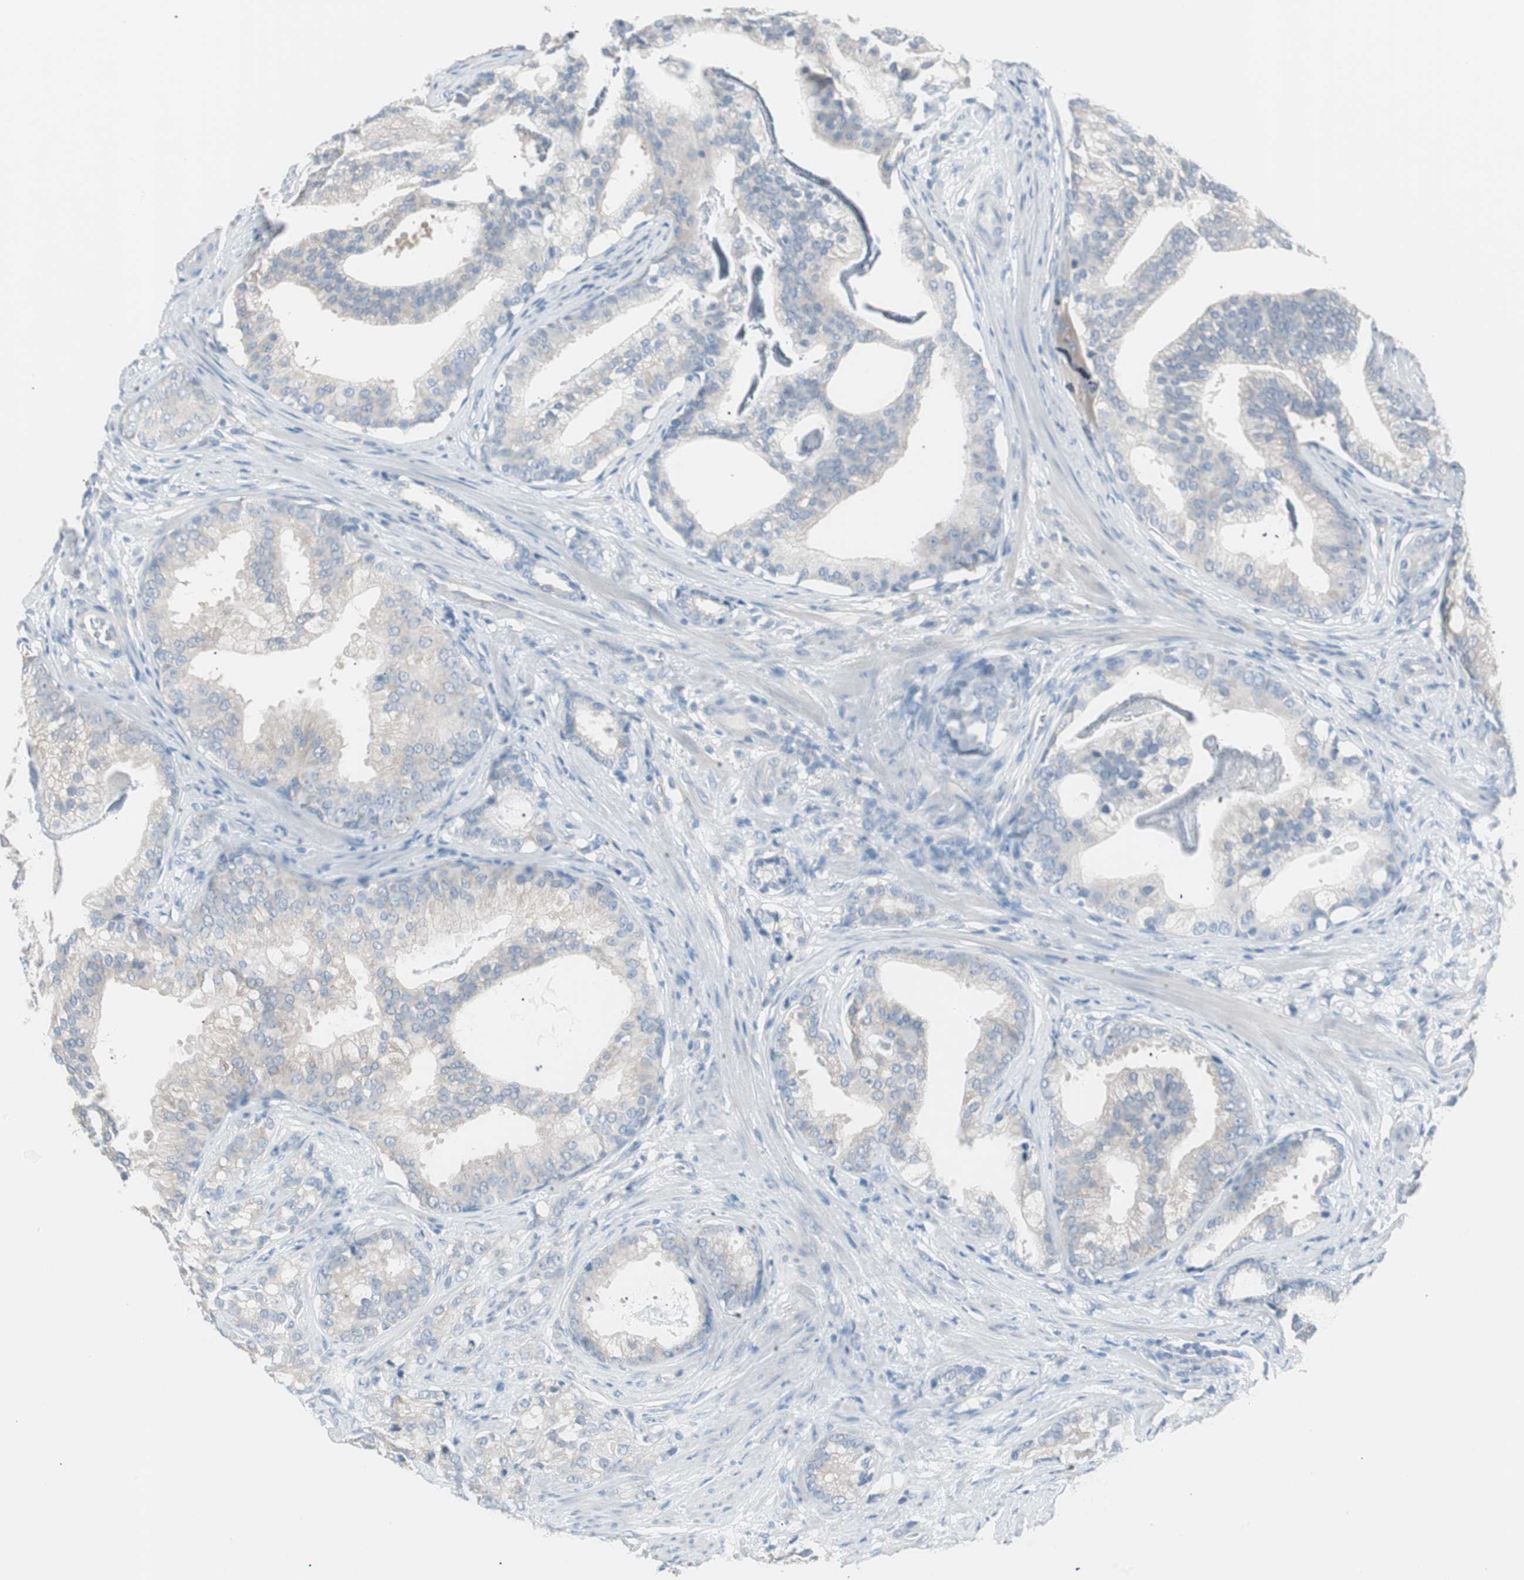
{"staining": {"intensity": "negative", "quantity": "none", "location": "none"}, "tissue": "prostate cancer", "cell_type": "Tumor cells", "image_type": "cancer", "snomed": [{"axis": "morphology", "description": "Adenocarcinoma, Low grade"}, {"axis": "topography", "description": "Prostate"}], "caption": "Immunohistochemistry photomicrograph of neoplastic tissue: human prostate cancer (adenocarcinoma (low-grade)) stained with DAB reveals no significant protein expression in tumor cells.", "gene": "VIL1", "patient": {"sex": "male", "age": 58}}